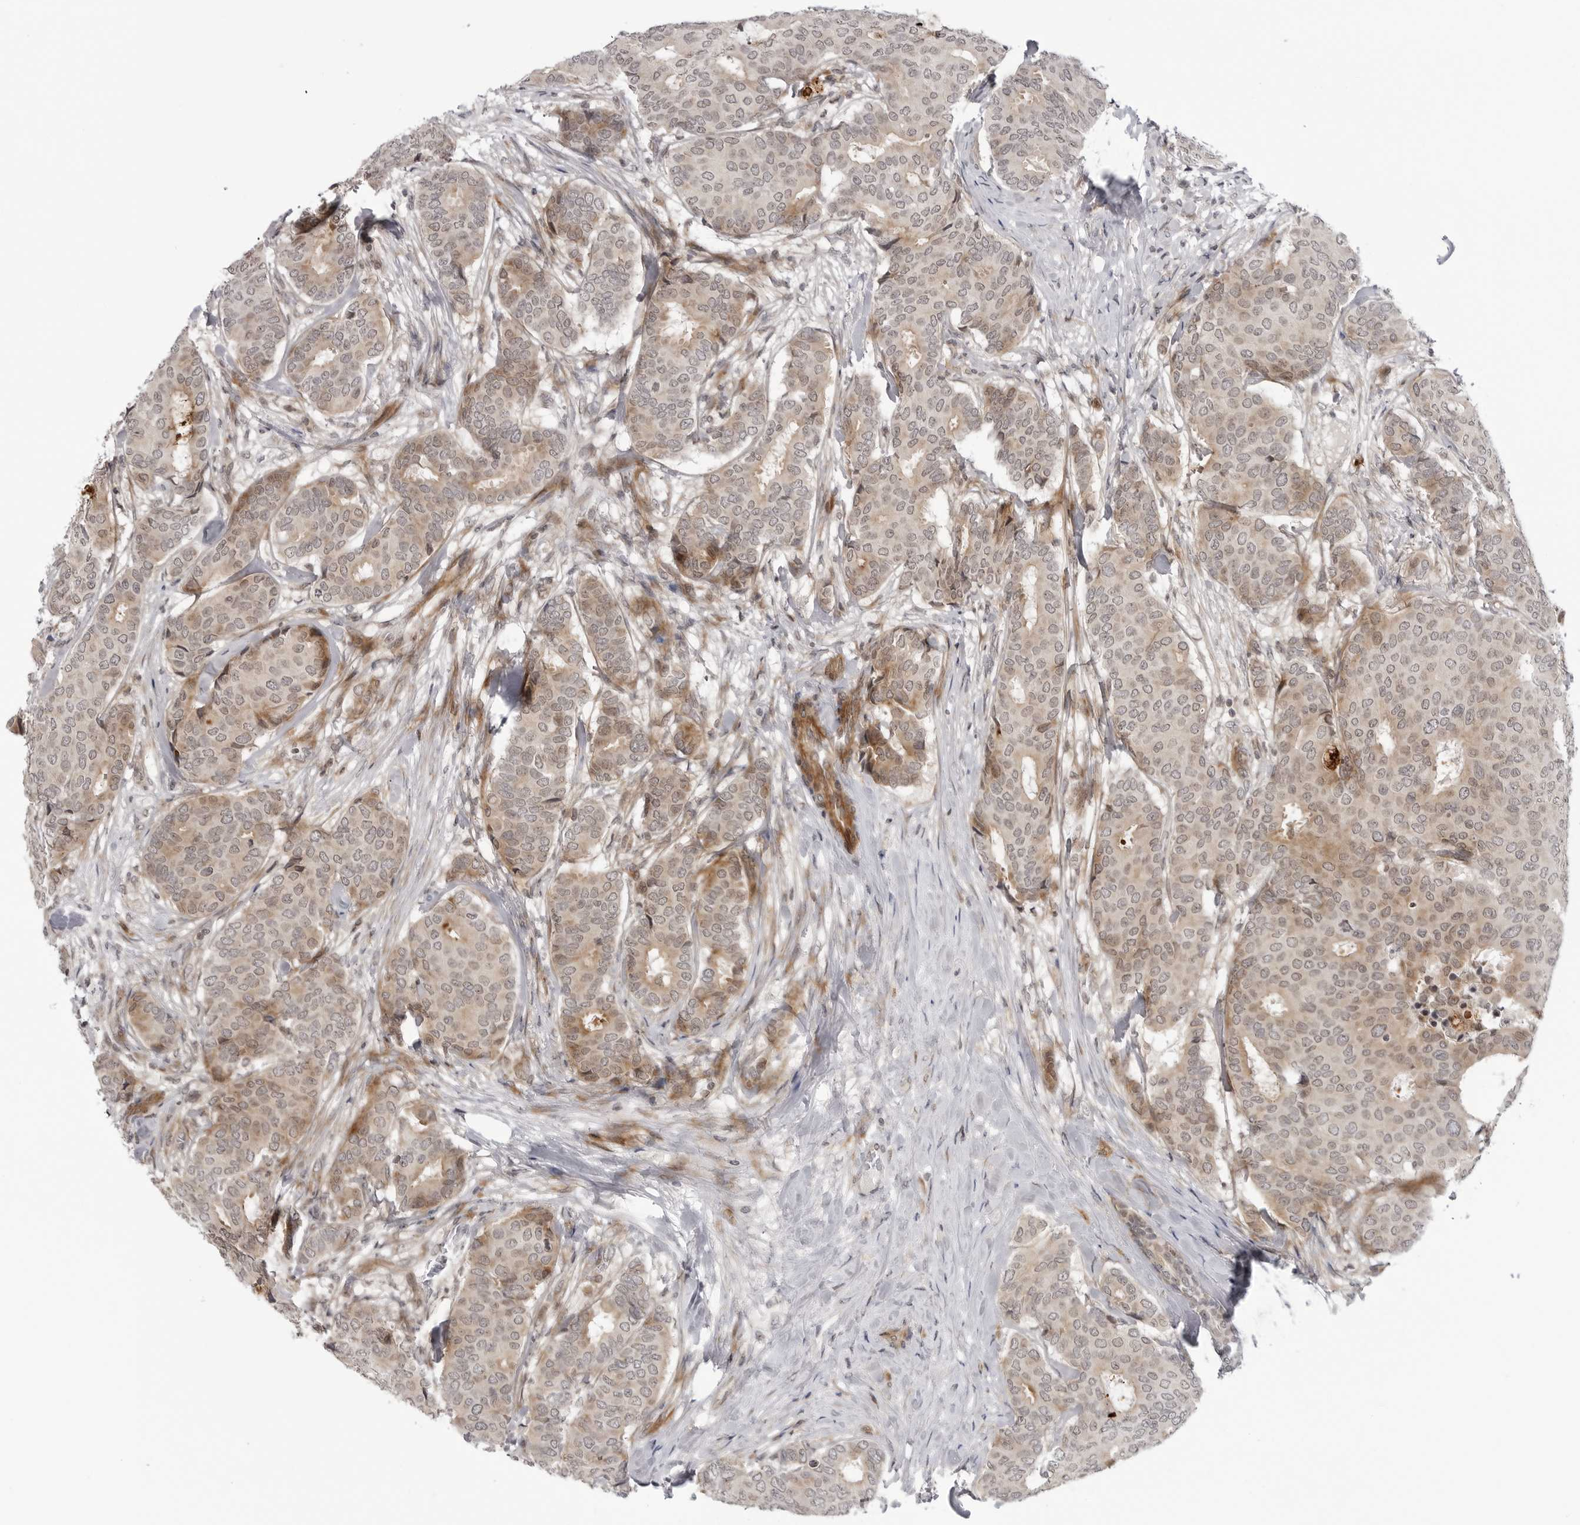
{"staining": {"intensity": "weak", "quantity": "25%-75%", "location": "cytoplasmic/membranous"}, "tissue": "breast cancer", "cell_type": "Tumor cells", "image_type": "cancer", "snomed": [{"axis": "morphology", "description": "Duct carcinoma"}, {"axis": "topography", "description": "Breast"}], "caption": "This is an image of IHC staining of infiltrating ductal carcinoma (breast), which shows weak staining in the cytoplasmic/membranous of tumor cells.", "gene": "ADAMTS5", "patient": {"sex": "female", "age": 75}}